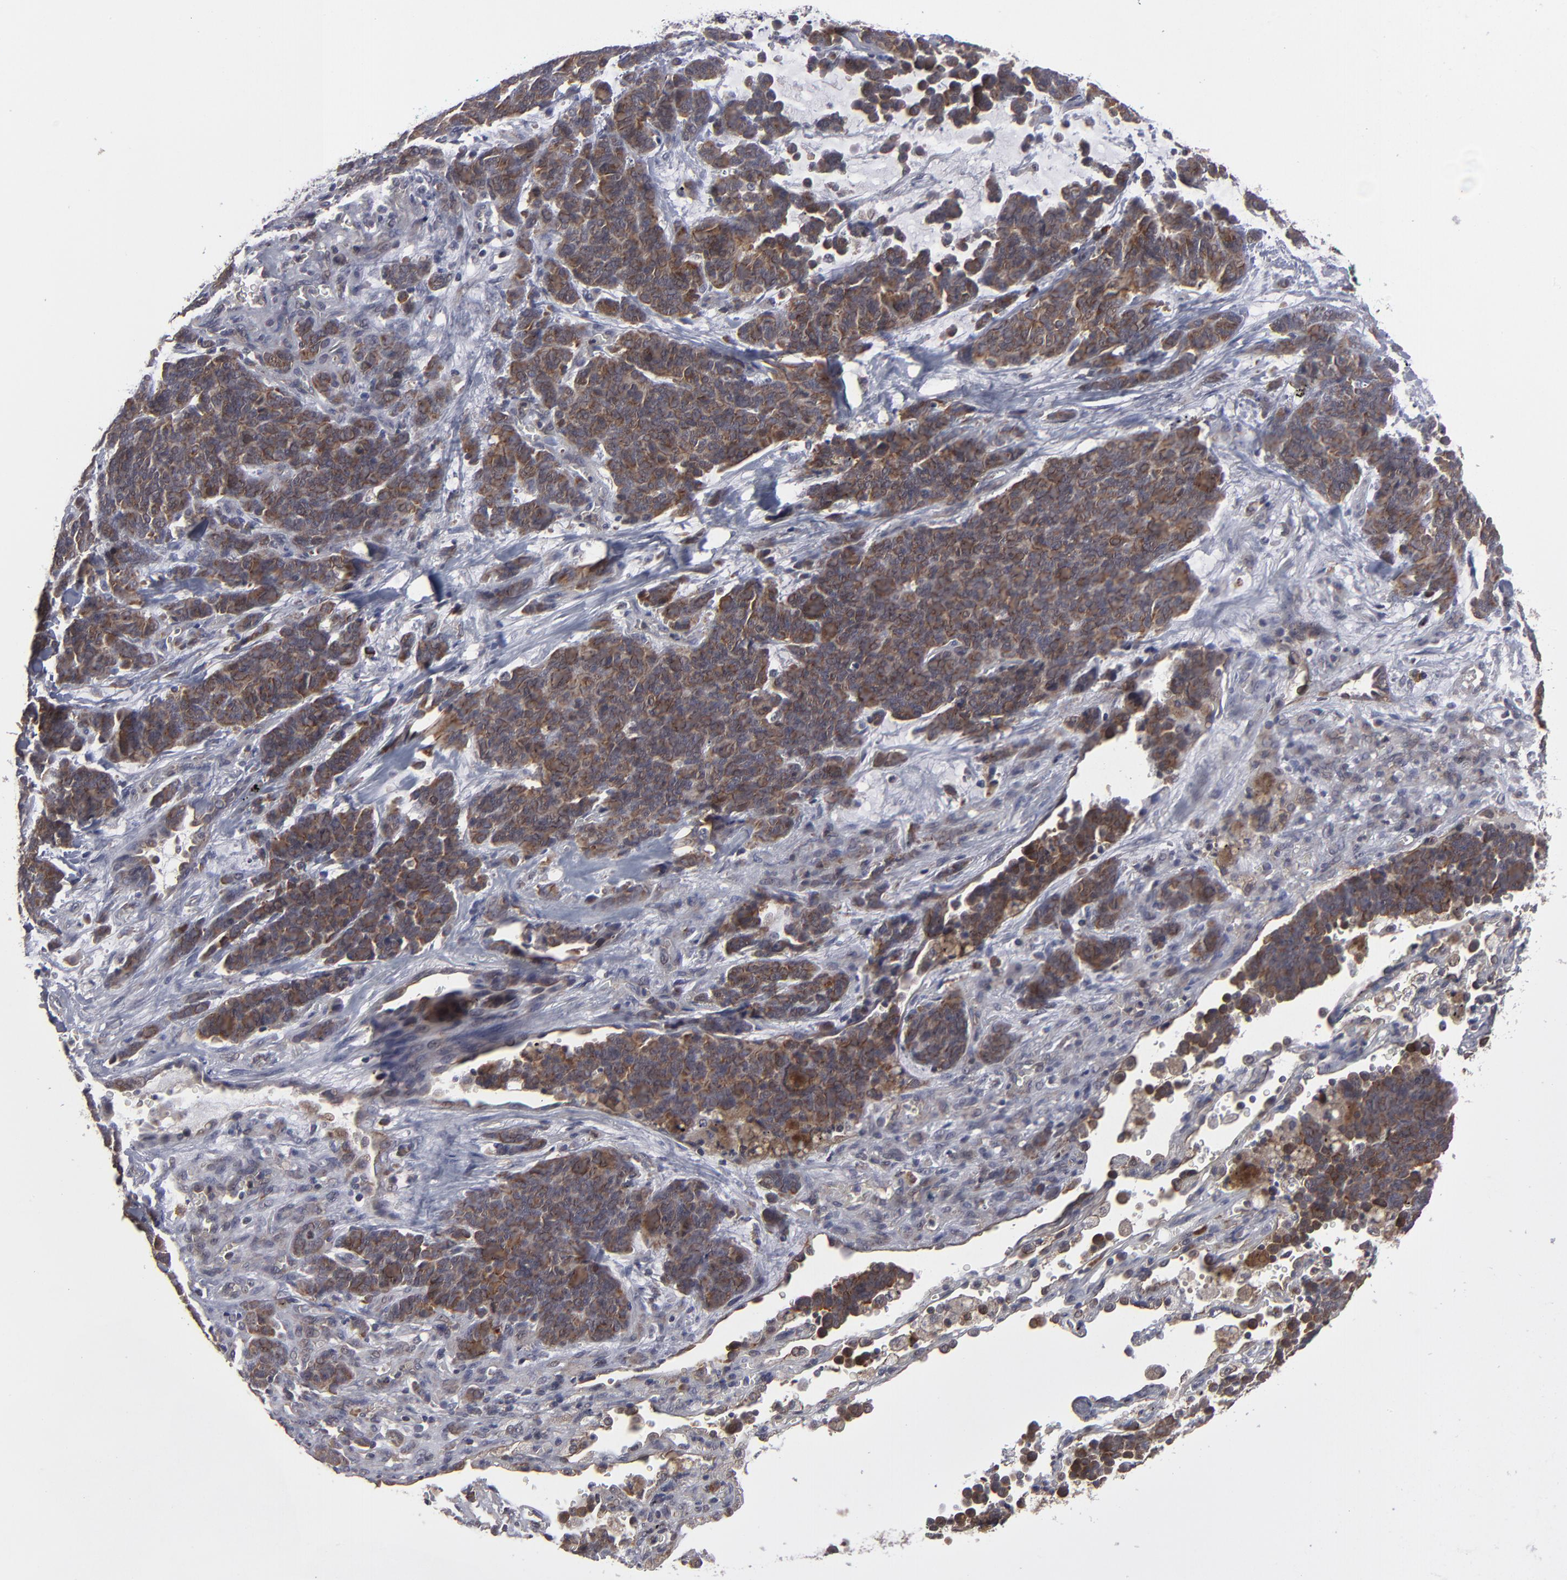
{"staining": {"intensity": "strong", "quantity": ">75%", "location": "cytoplasmic/membranous"}, "tissue": "lung cancer", "cell_type": "Tumor cells", "image_type": "cancer", "snomed": [{"axis": "morphology", "description": "Neoplasm, malignant, NOS"}, {"axis": "topography", "description": "Lung"}], "caption": "Immunohistochemical staining of lung malignant neoplasm exhibits high levels of strong cytoplasmic/membranous positivity in approximately >75% of tumor cells. The protein of interest is stained brown, and the nuclei are stained in blue (DAB (3,3'-diaminobenzidine) IHC with brightfield microscopy, high magnification).", "gene": "GLCCI1", "patient": {"sex": "female", "age": 58}}